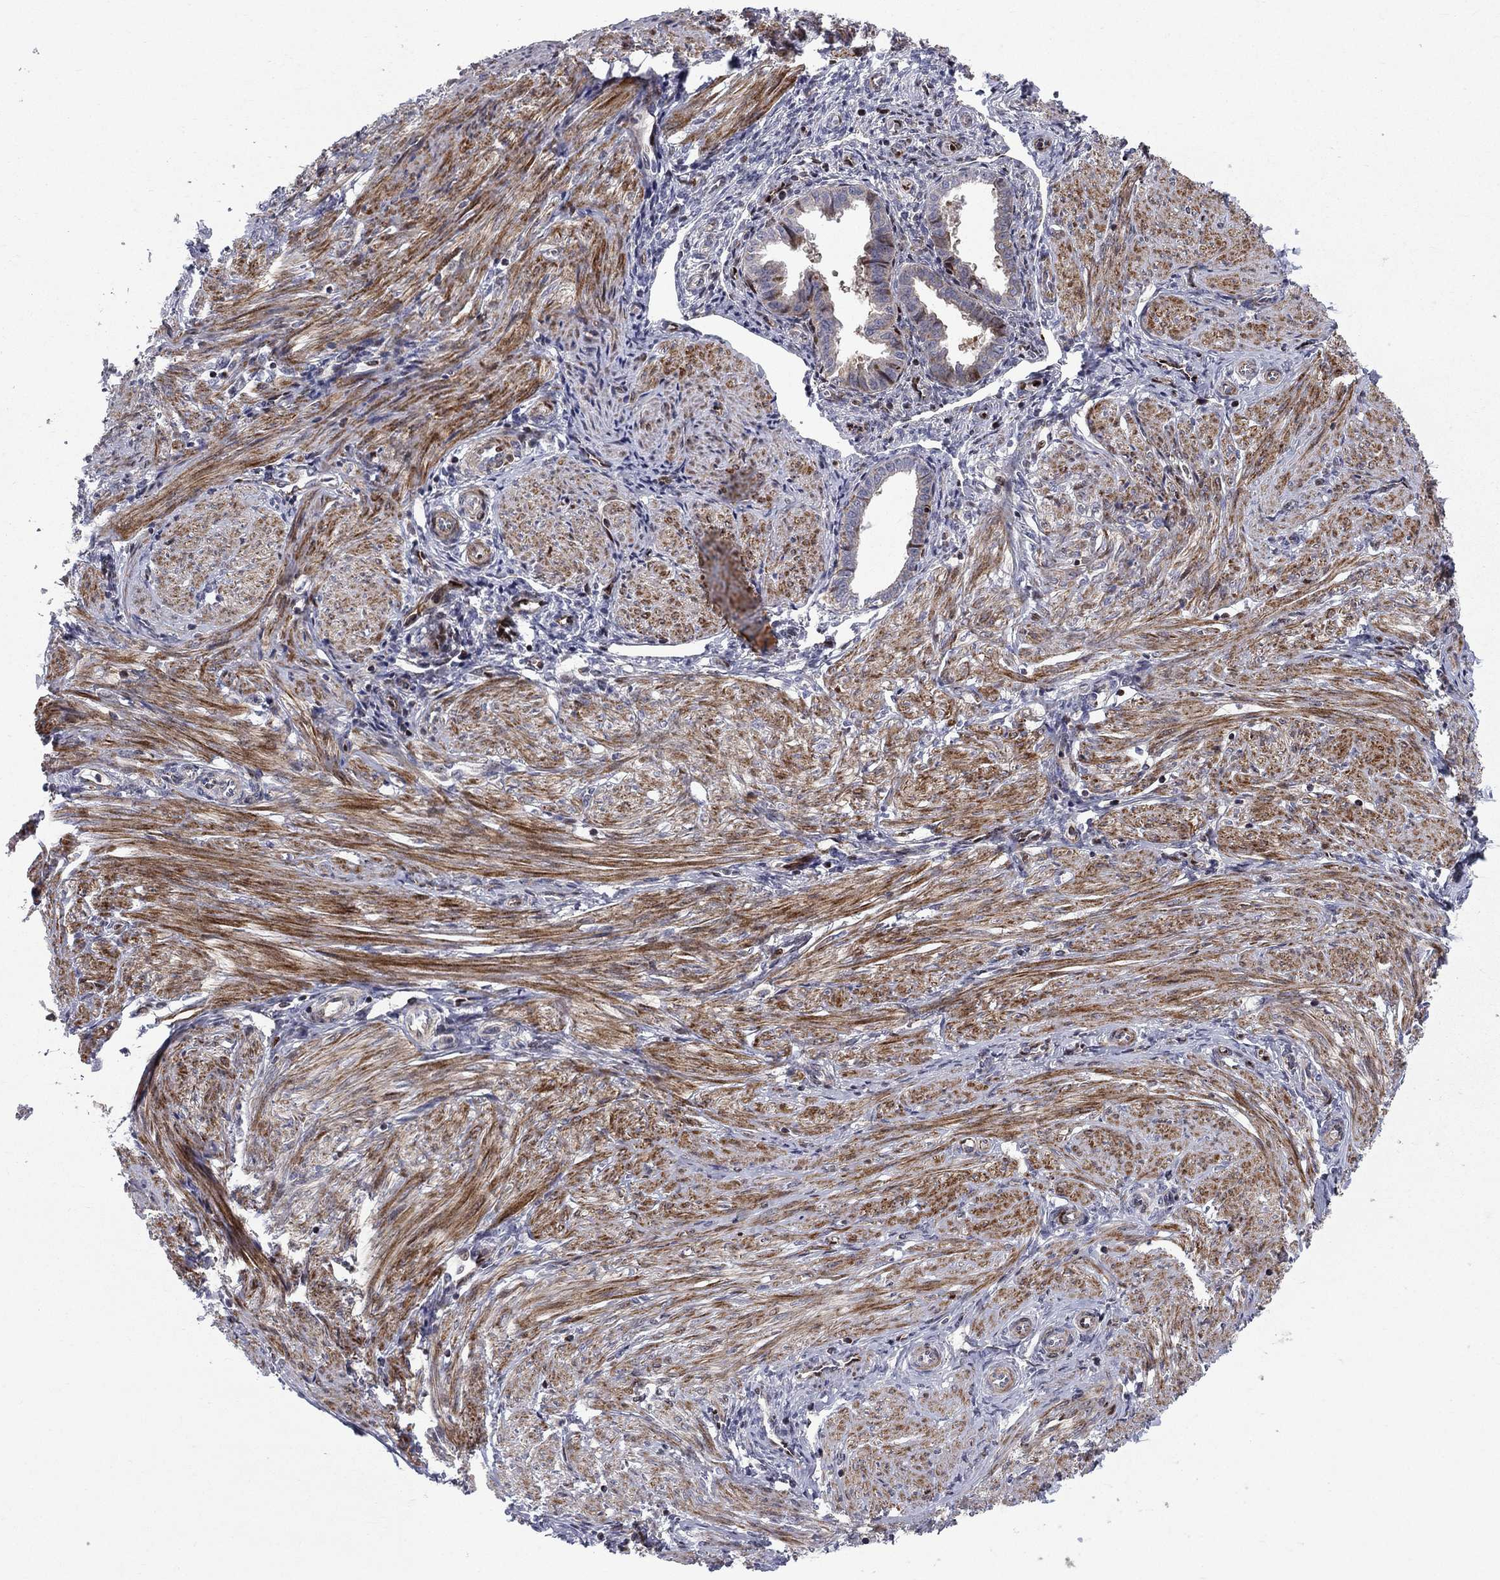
{"staining": {"intensity": "negative", "quantity": "none", "location": "none"}, "tissue": "endometrium", "cell_type": "Cells in endometrial stroma", "image_type": "normal", "snomed": [{"axis": "morphology", "description": "Normal tissue, NOS"}, {"axis": "topography", "description": "Endometrium"}], "caption": "High magnification brightfield microscopy of unremarkable endometrium stained with DAB (3,3'-diaminobenzidine) (brown) and counterstained with hematoxylin (blue): cells in endometrial stroma show no significant staining. (Stains: DAB (3,3'-diaminobenzidine) immunohistochemistry with hematoxylin counter stain, Microscopy: brightfield microscopy at high magnification).", "gene": "MIOS", "patient": {"sex": "female", "age": 37}}